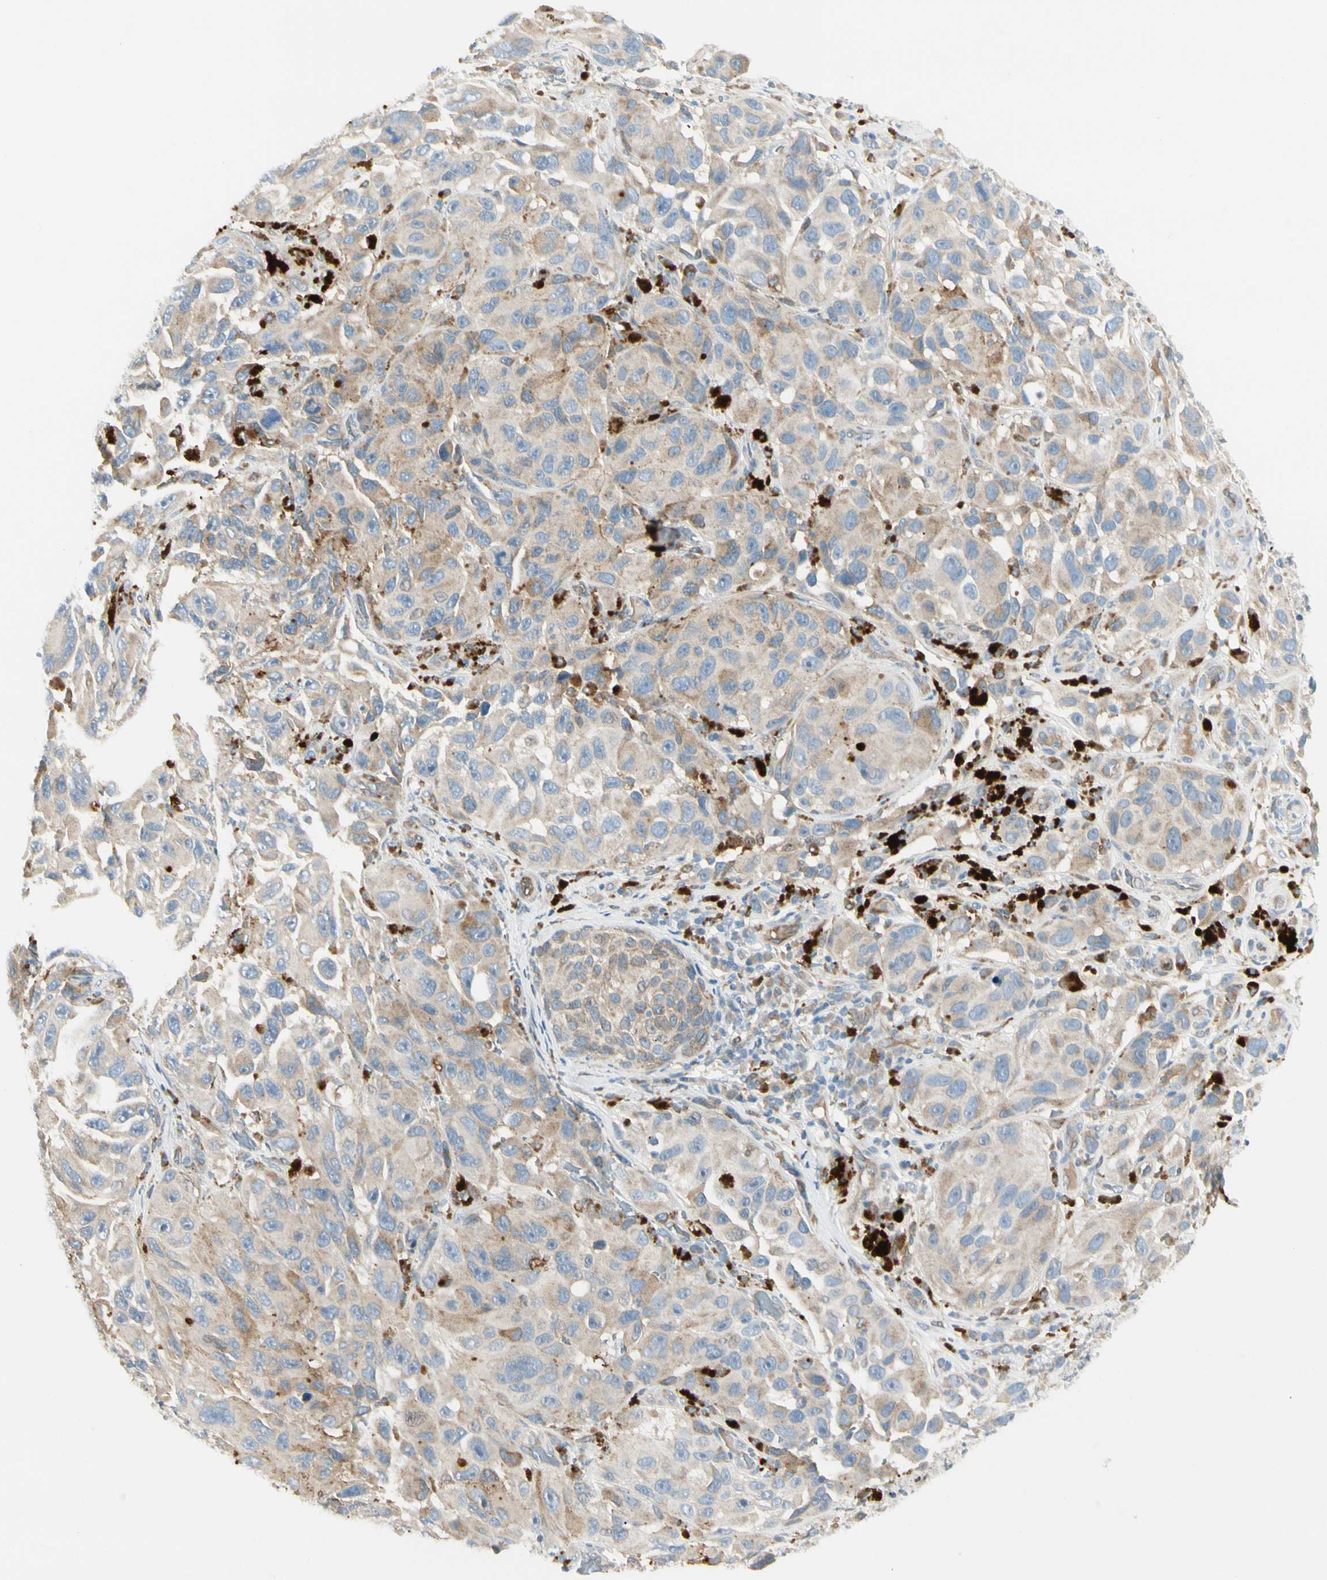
{"staining": {"intensity": "weak", "quantity": "25%-75%", "location": "cytoplasmic/membranous"}, "tissue": "melanoma", "cell_type": "Tumor cells", "image_type": "cancer", "snomed": [{"axis": "morphology", "description": "Malignant melanoma, NOS"}, {"axis": "topography", "description": "Skin"}], "caption": "There is low levels of weak cytoplasmic/membranous staining in tumor cells of melanoma, as demonstrated by immunohistochemical staining (brown color).", "gene": "LPCAT2", "patient": {"sex": "female", "age": 73}}